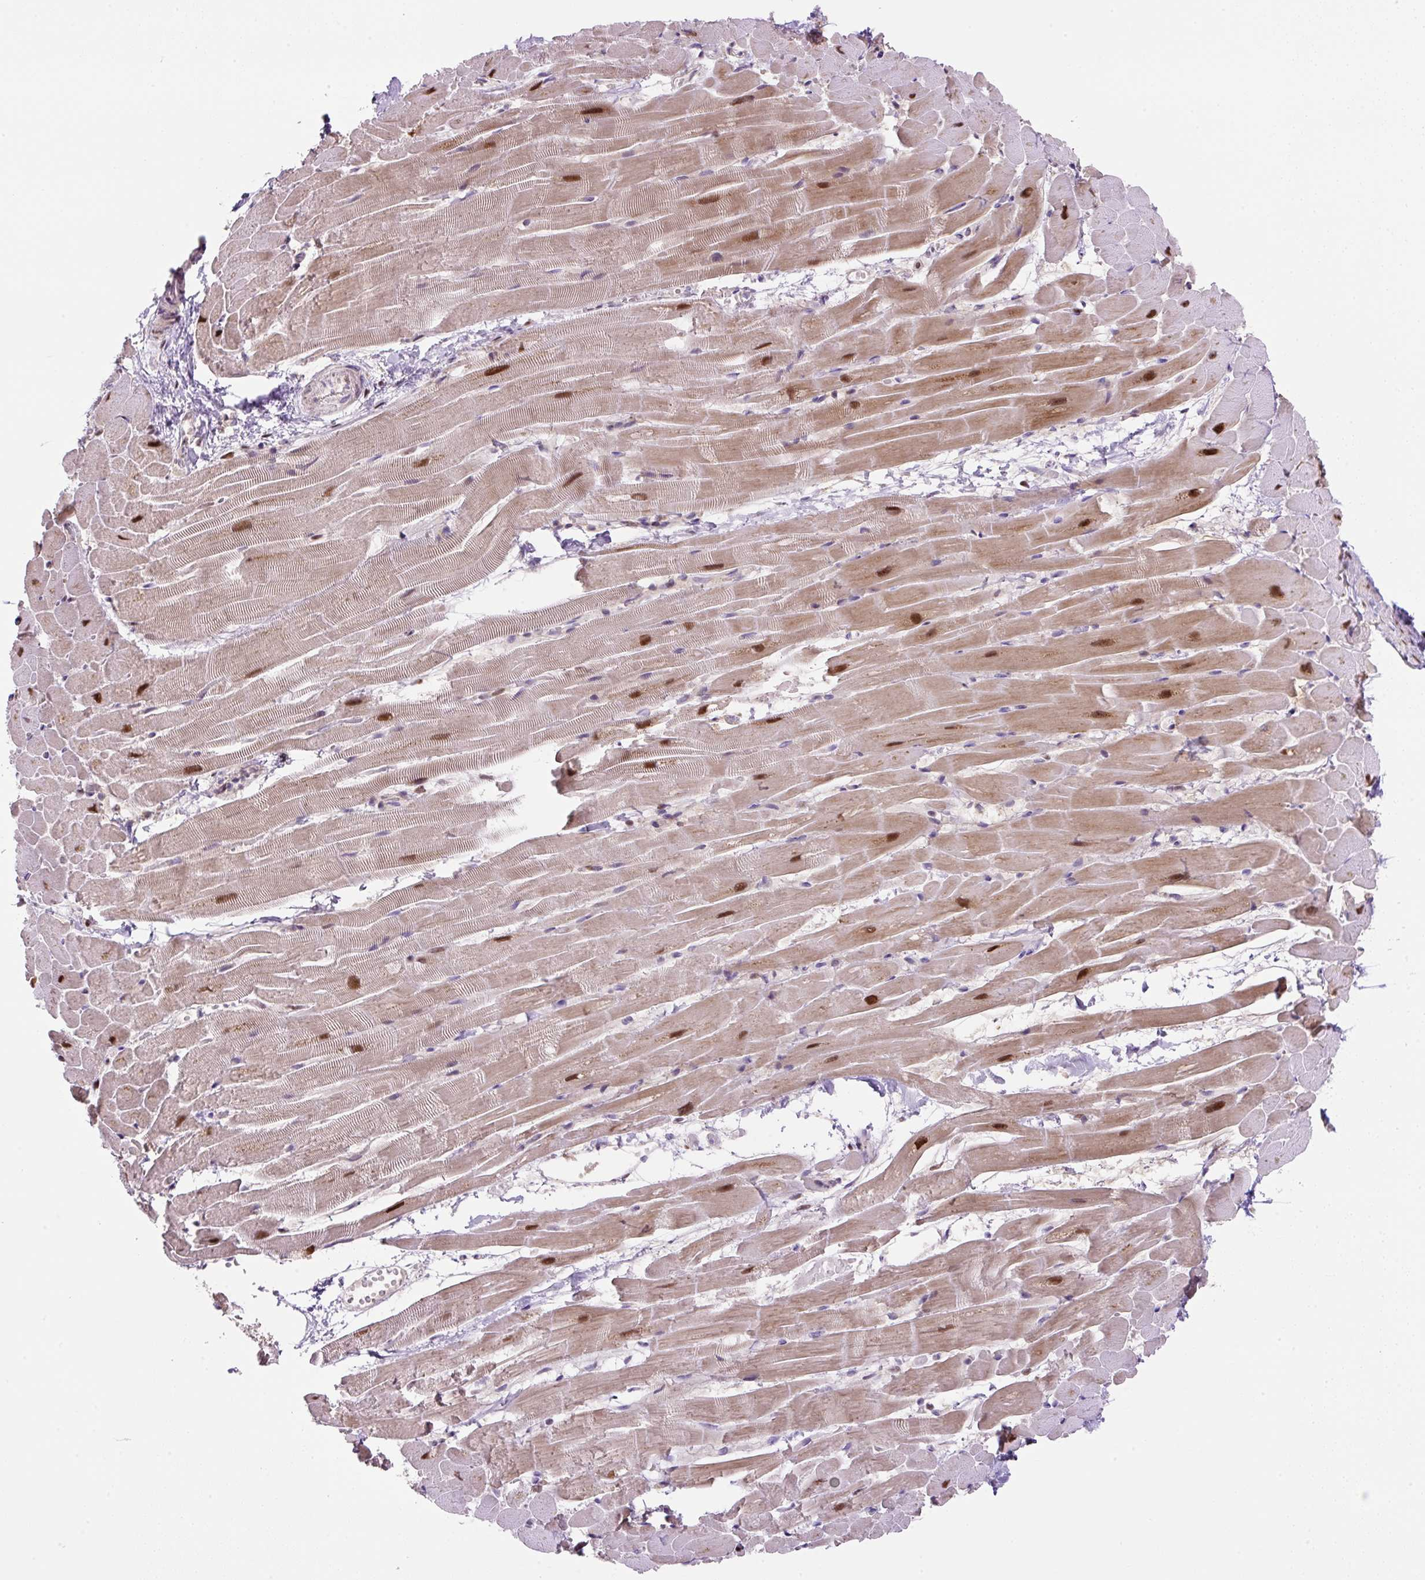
{"staining": {"intensity": "moderate", "quantity": ">75%", "location": "cytoplasmic/membranous,nuclear"}, "tissue": "heart muscle", "cell_type": "Cardiomyocytes", "image_type": "normal", "snomed": [{"axis": "morphology", "description": "Normal tissue, NOS"}, {"axis": "topography", "description": "Heart"}], "caption": "Cardiomyocytes show medium levels of moderate cytoplasmic/membranous,nuclear positivity in about >75% of cells in benign human heart muscle.", "gene": "TAF1A", "patient": {"sex": "male", "age": 37}}